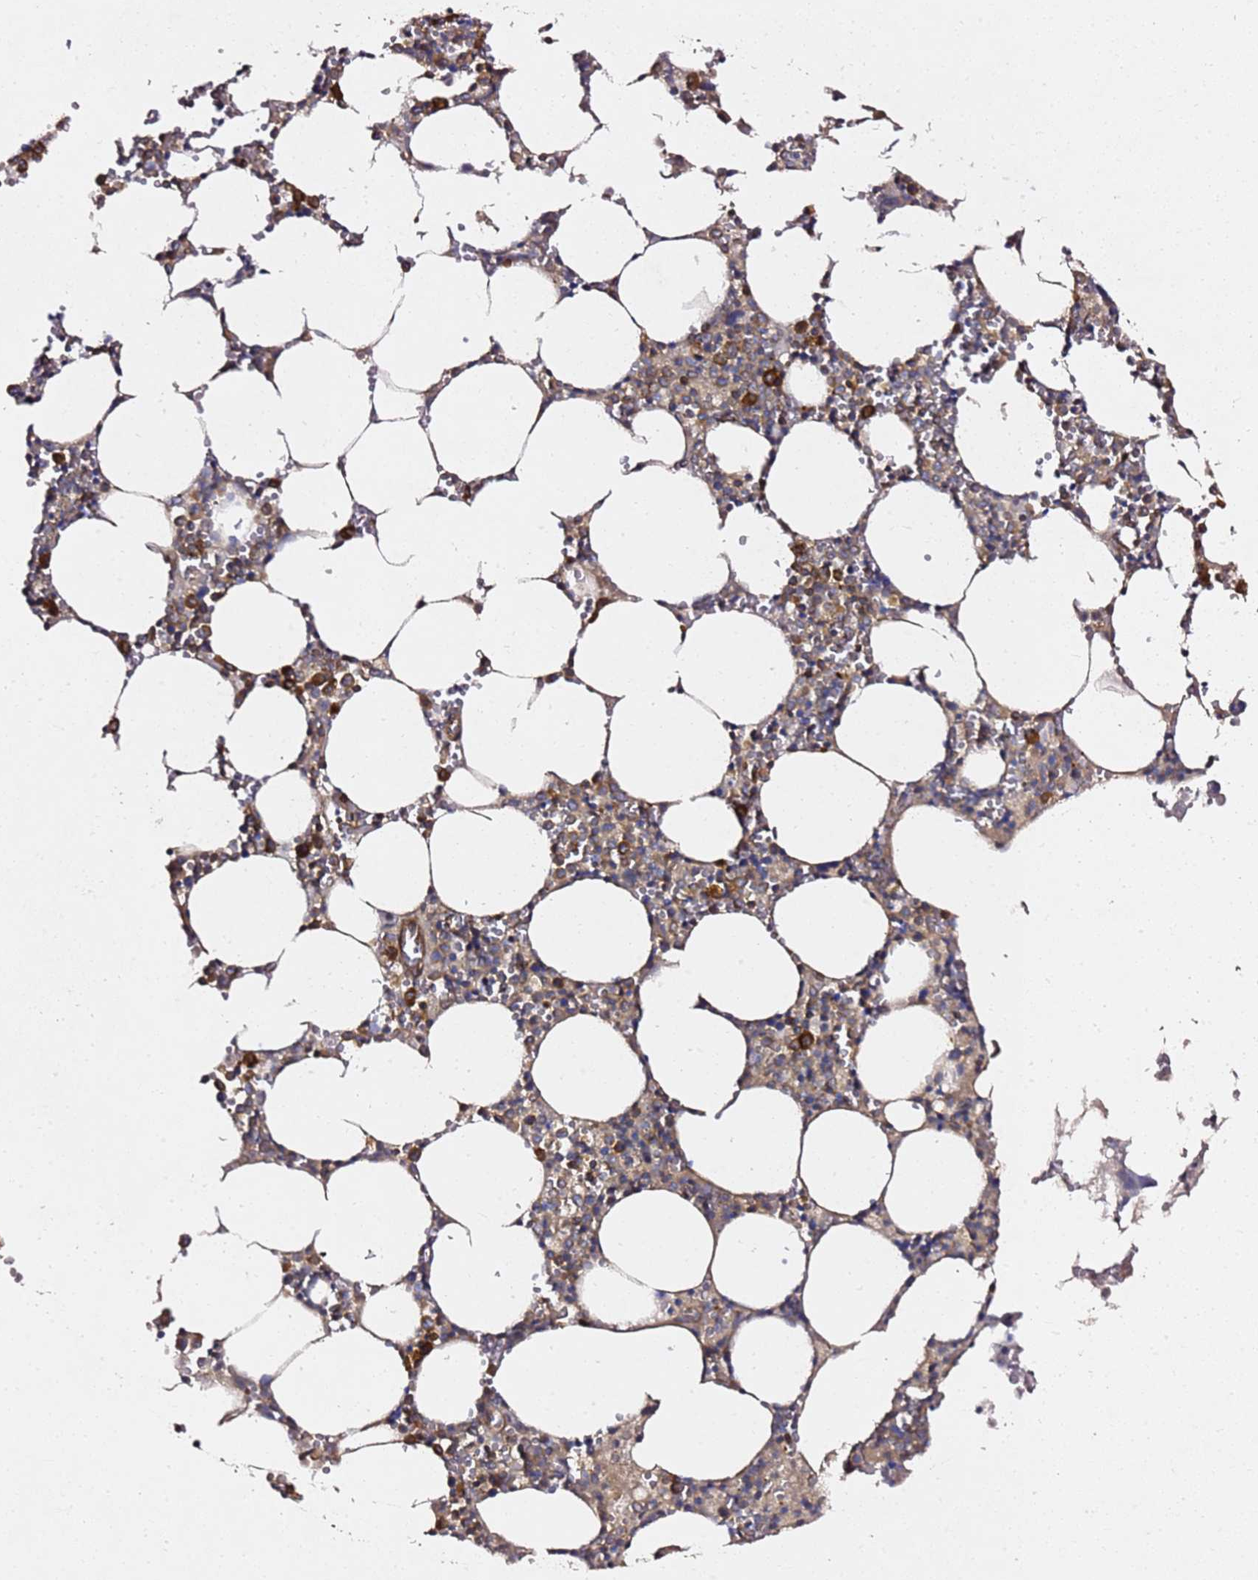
{"staining": {"intensity": "strong", "quantity": "25%-75%", "location": "cytoplasmic/membranous"}, "tissue": "bone marrow", "cell_type": "Hematopoietic cells", "image_type": "normal", "snomed": [{"axis": "morphology", "description": "Normal tissue, NOS"}, {"axis": "topography", "description": "Bone marrow"}], "caption": "This is an image of immunohistochemistry (IHC) staining of normal bone marrow, which shows strong staining in the cytoplasmic/membranous of hematopoietic cells.", "gene": "TPST1", "patient": {"sex": "female", "age": 64}}